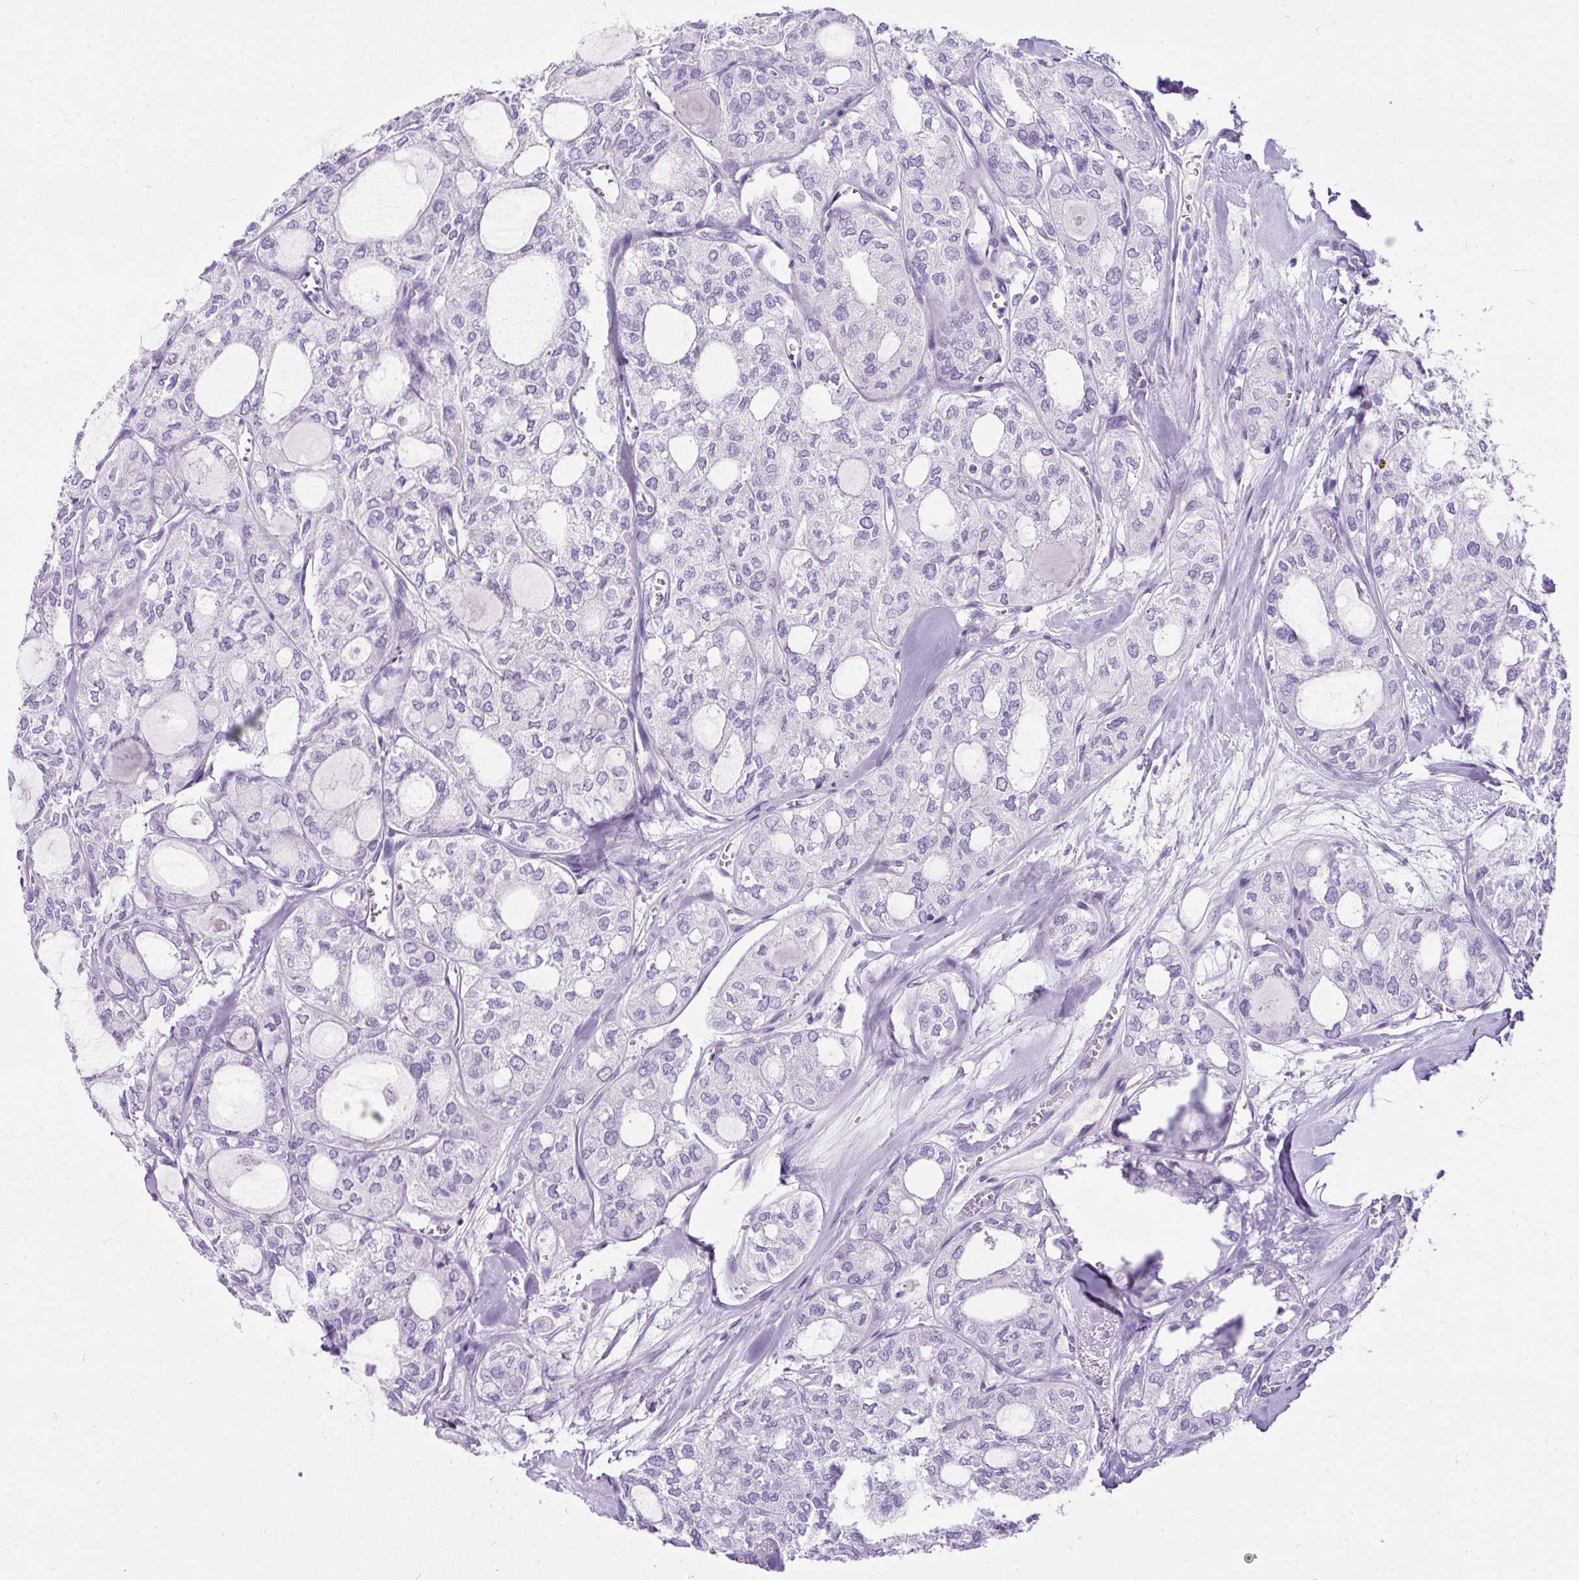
{"staining": {"intensity": "negative", "quantity": "none", "location": "none"}, "tissue": "thyroid cancer", "cell_type": "Tumor cells", "image_type": "cancer", "snomed": [{"axis": "morphology", "description": "Follicular adenoma carcinoma, NOS"}, {"axis": "topography", "description": "Thyroid gland"}], "caption": "Tumor cells show no significant protein expression in thyroid cancer (follicular adenoma carcinoma). (Brightfield microscopy of DAB immunohistochemistry at high magnification).", "gene": "UPP1", "patient": {"sex": "male", "age": 75}}